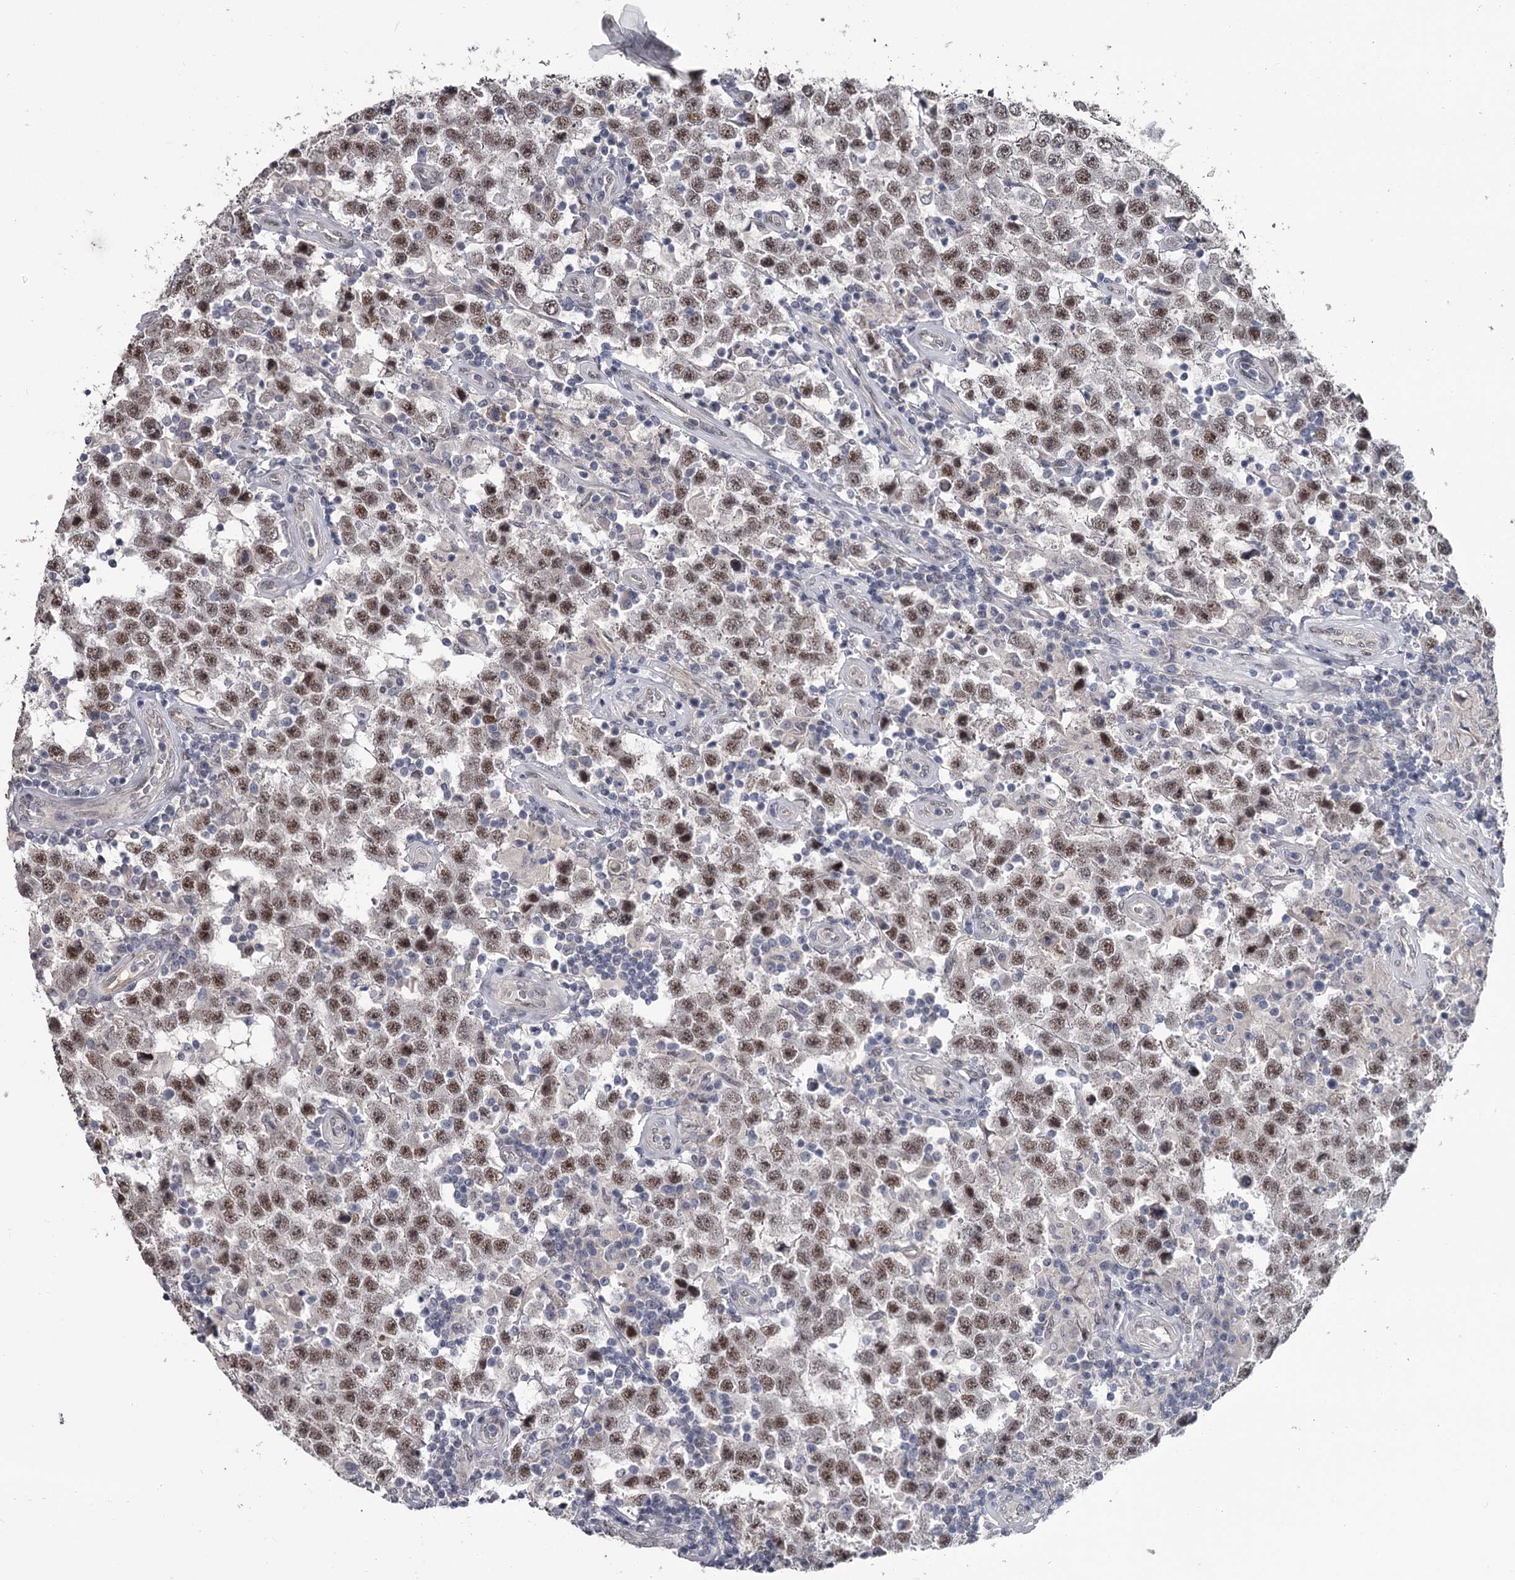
{"staining": {"intensity": "moderate", "quantity": ">75%", "location": "nuclear"}, "tissue": "testis cancer", "cell_type": "Tumor cells", "image_type": "cancer", "snomed": [{"axis": "morphology", "description": "Normal tissue, NOS"}, {"axis": "morphology", "description": "Urothelial carcinoma, High grade"}, {"axis": "morphology", "description": "Seminoma, NOS"}, {"axis": "morphology", "description": "Carcinoma, Embryonal, NOS"}, {"axis": "topography", "description": "Urinary bladder"}, {"axis": "topography", "description": "Testis"}], "caption": "IHC (DAB) staining of human testis cancer (seminoma) exhibits moderate nuclear protein positivity in approximately >75% of tumor cells. The protein is stained brown, and the nuclei are stained in blue (DAB IHC with brightfield microscopy, high magnification).", "gene": "PRPF40B", "patient": {"sex": "male", "age": 41}}